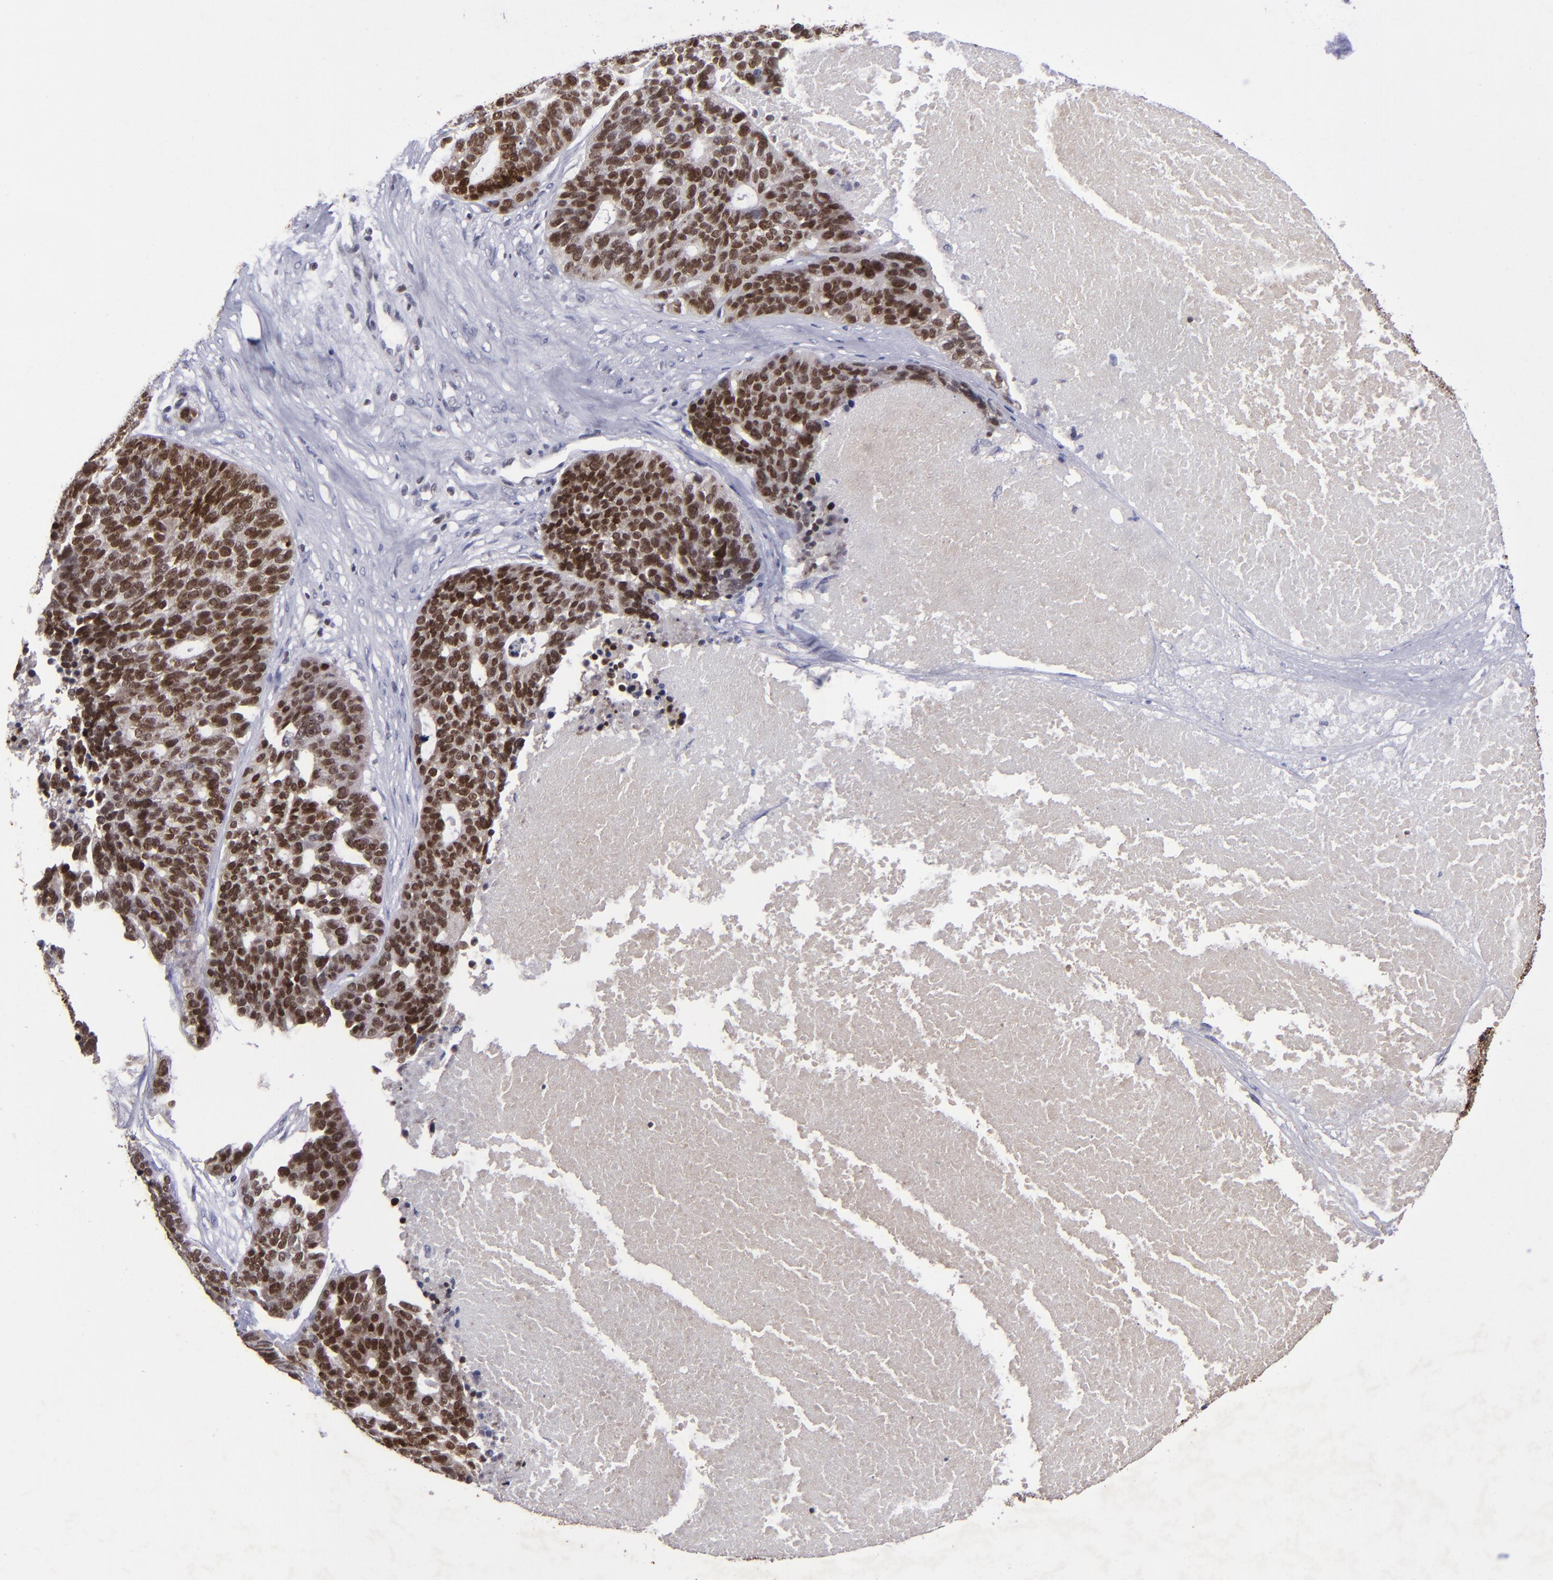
{"staining": {"intensity": "strong", "quantity": ">75%", "location": "nuclear"}, "tissue": "ovarian cancer", "cell_type": "Tumor cells", "image_type": "cancer", "snomed": [{"axis": "morphology", "description": "Cystadenocarcinoma, serous, NOS"}, {"axis": "topography", "description": "Ovary"}], "caption": "Immunohistochemical staining of human ovarian serous cystadenocarcinoma displays high levels of strong nuclear protein staining in approximately >75% of tumor cells.", "gene": "MGMT", "patient": {"sex": "female", "age": 59}}